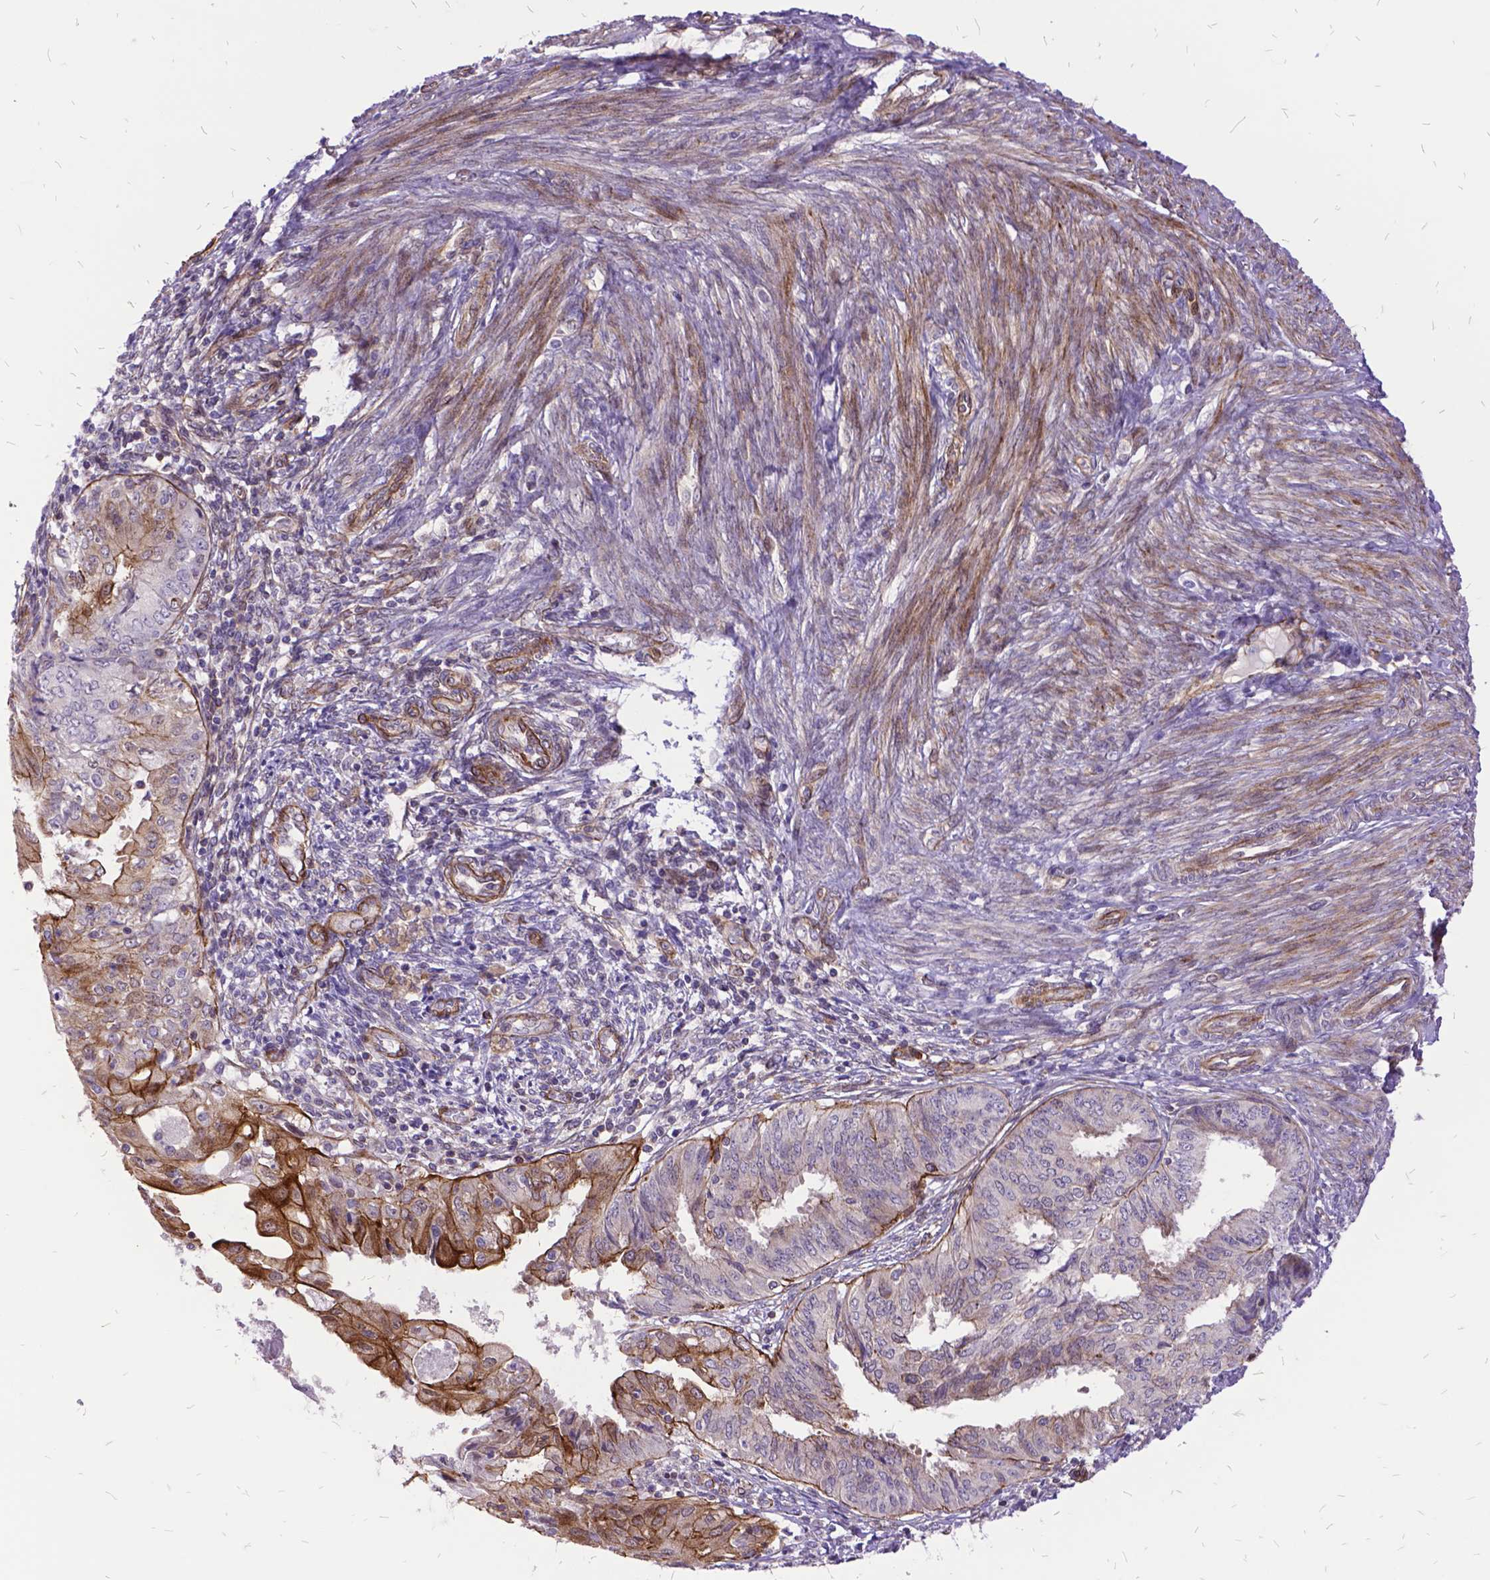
{"staining": {"intensity": "moderate", "quantity": "25%-75%", "location": "cytoplasmic/membranous"}, "tissue": "endometrial cancer", "cell_type": "Tumor cells", "image_type": "cancer", "snomed": [{"axis": "morphology", "description": "Adenocarcinoma, NOS"}, {"axis": "topography", "description": "Endometrium"}], "caption": "About 25%-75% of tumor cells in human endometrial cancer show moderate cytoplasmic/membranous protein positivity as visualized by brown immunohistochemical staining.", "gene": "GRB7", "patient": {"sex": "female", "age": 68}}